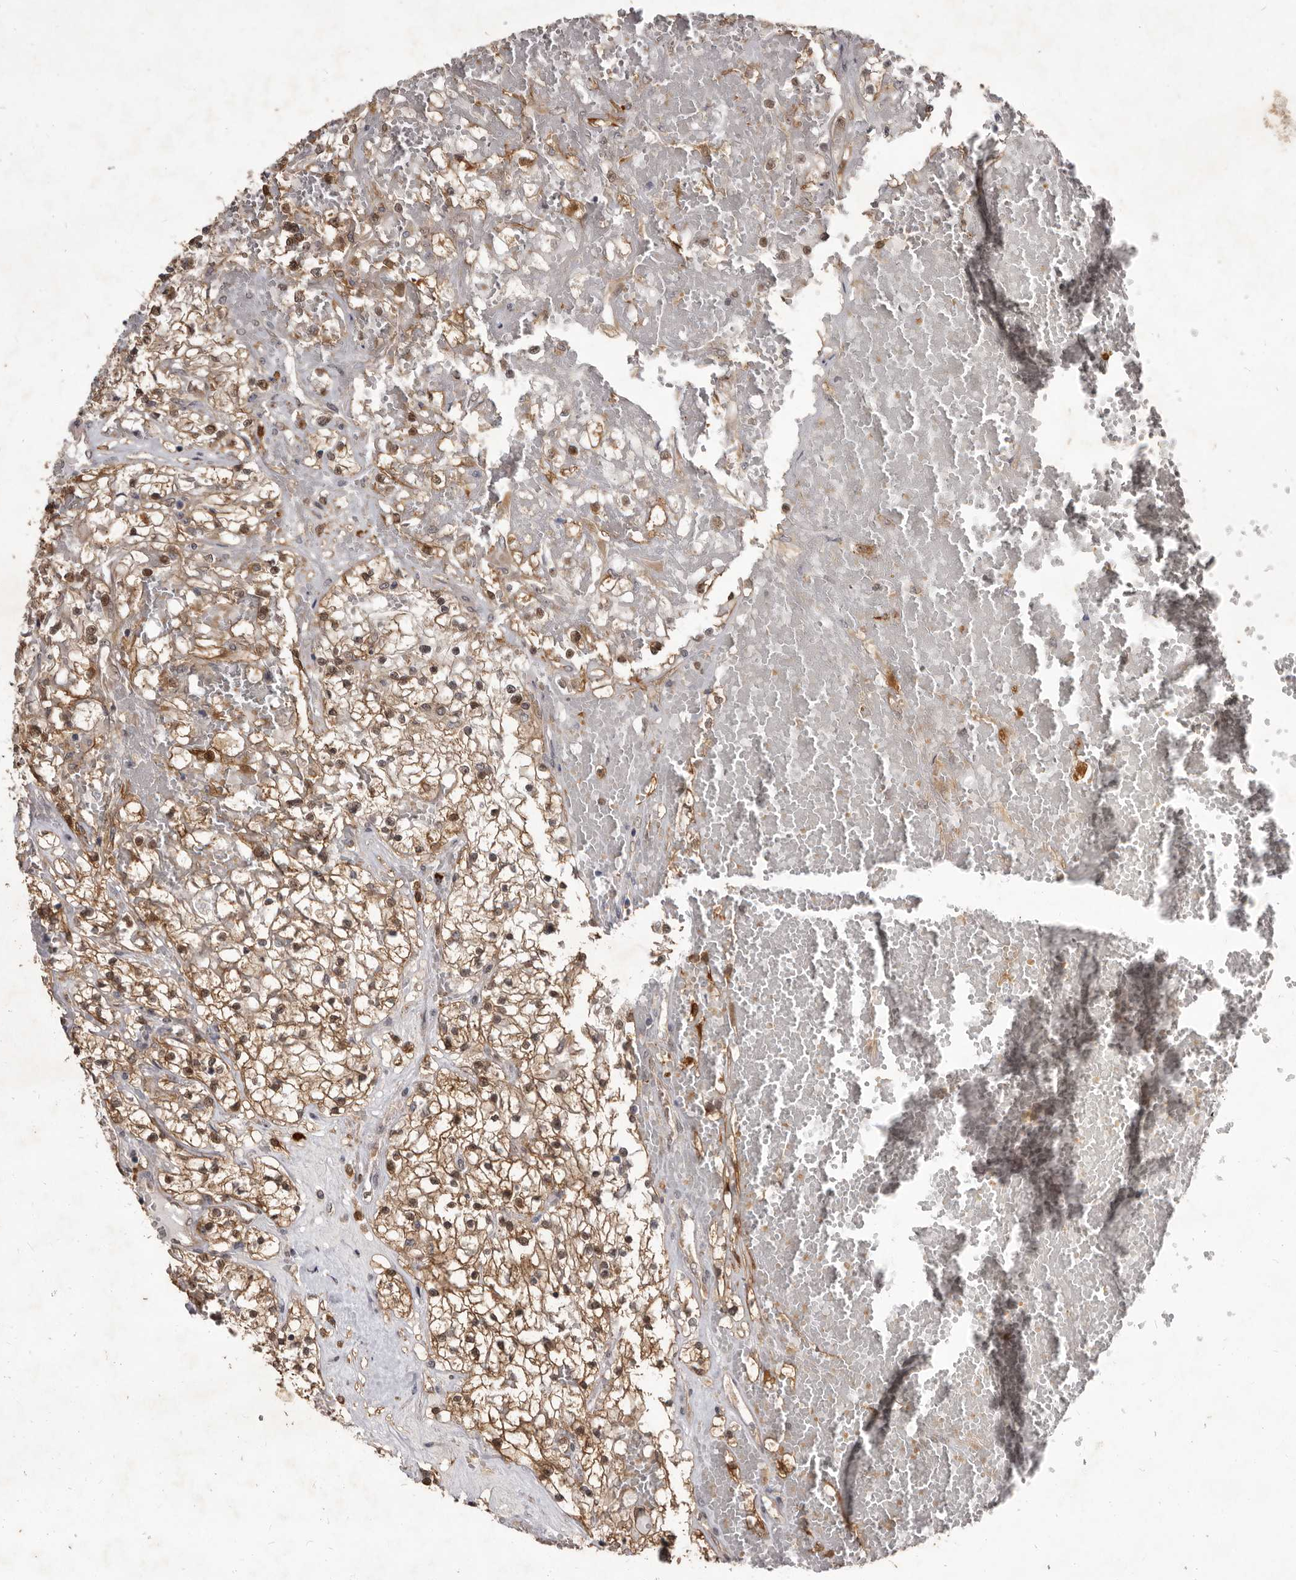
{"staining": {"intensity": "moderate", "quantity": ">75%", "location": "cytoplasmic/membranous,nuclear"}, "tissue": "renal cancer", "cell_type": "Tumor cells", "image_type": "cancer", "snomed": [{"axis": "morphology", "description": "Normal tissue, NOS"}, {"axis": "morphology", "description": "Adenocarcinoma, NOS"}, {"axis": "topography", "description": "Kidney"}], "caption": "Moderate cytoplasmic/membranous and nuclear protein staining is present in approximately >75% of tumor cells in renal adenocarcinoma.", "gene": "ACLY", "patient": {"sex": "male", "age": 68}}